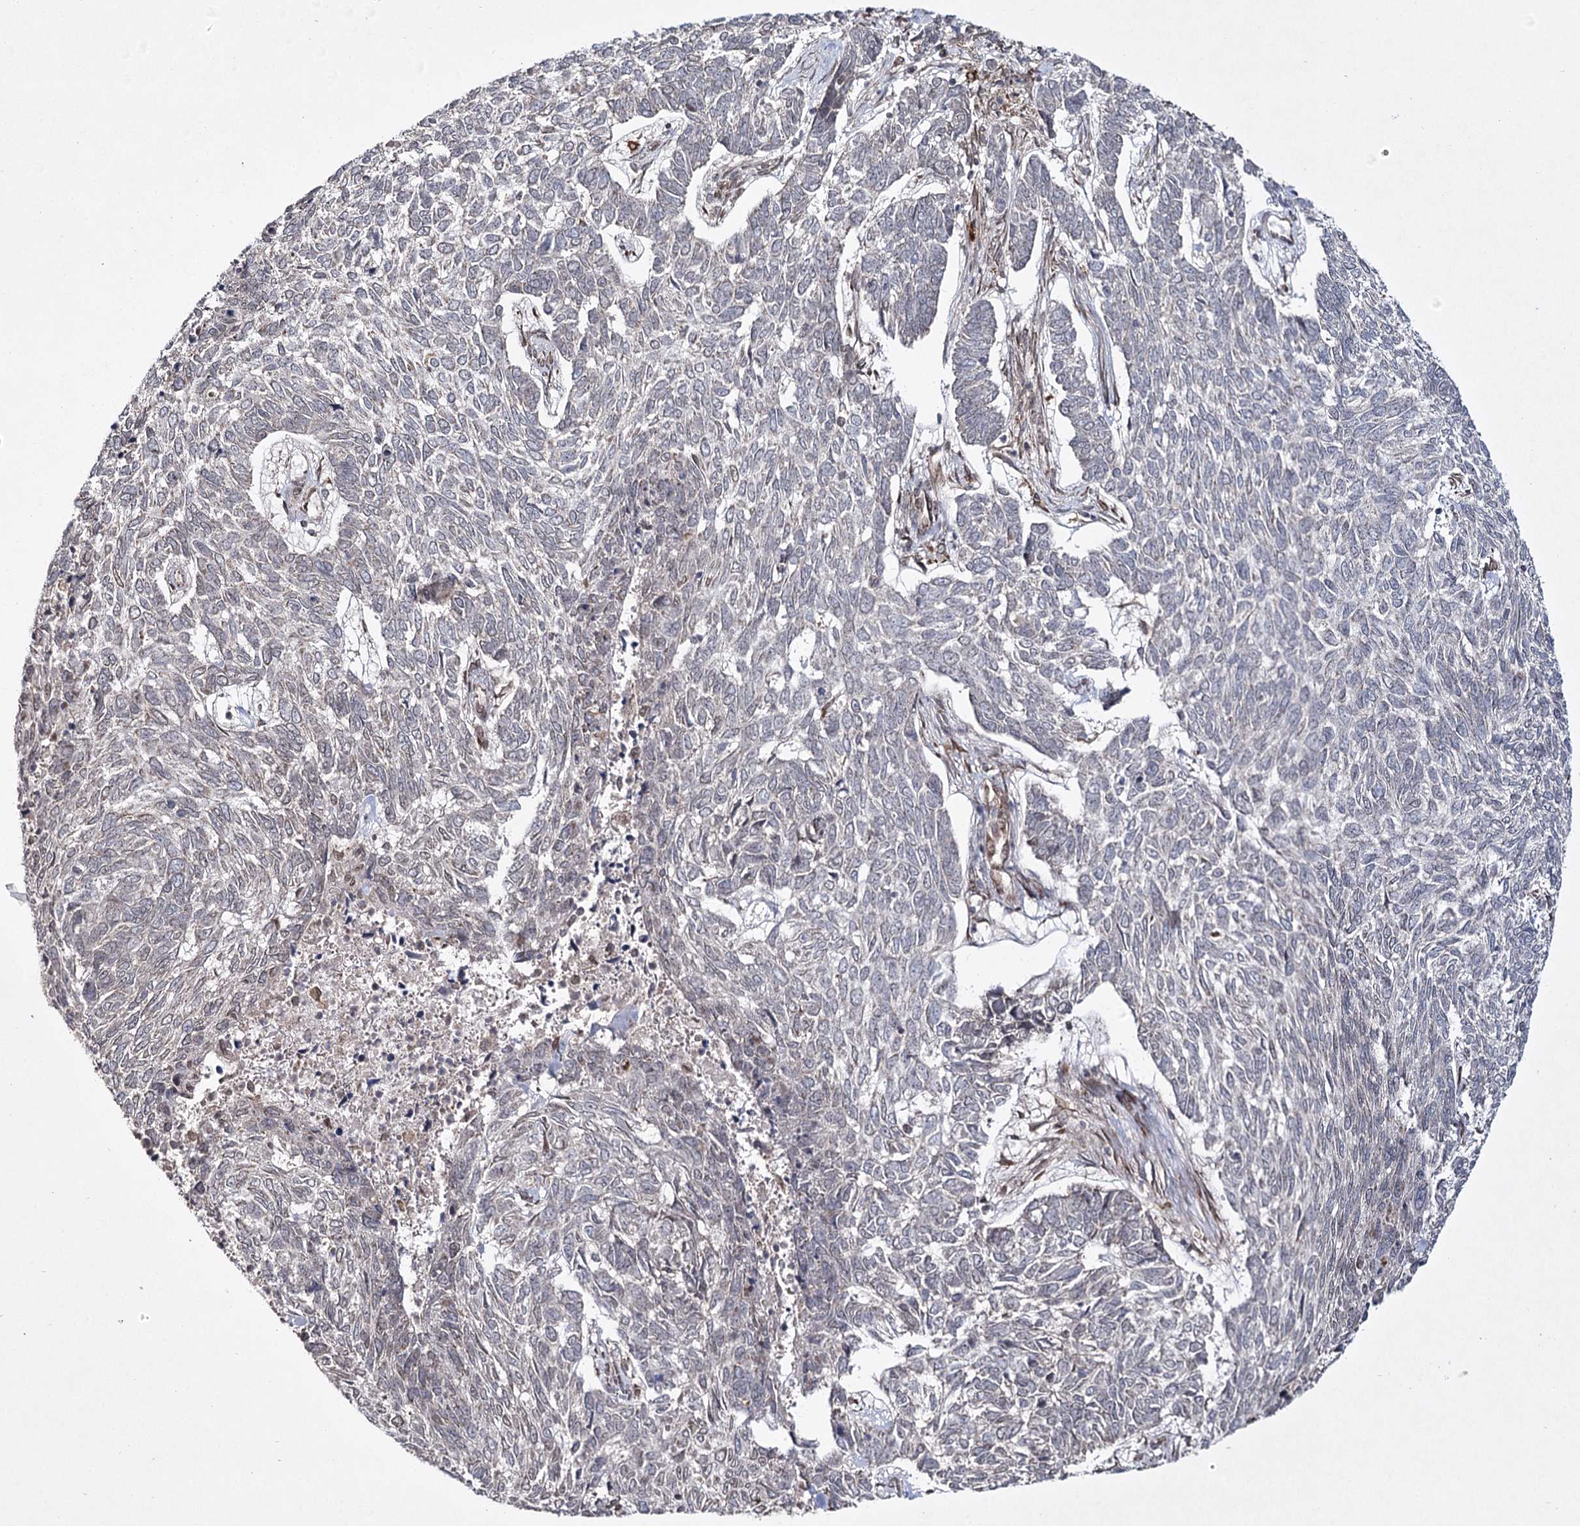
{"staining": {"intensity": "negative", "quantity": "none", "location": "none"}, "tissue": "skin cancer", "cell_type": "Tumor cells", "image_type": "cancer", "snomed": [{"axis": "morphology", "description": "Basal cell carcinoma"}, {"axis": "topography", "description": "Skin"}], "caption": "A high-resolution photomicrograph shows immunohistochemistry staining of basal cell carcinoma (skin), which displays no significant expression in tumor cells. (Stains: DAB immunohistochemistry (IHC) with hematoxylin counter stain, Microscopy: brightfield microscopy at high magnification).", "gene": "TRNT1", "patient": {"sex": "female", "age": 65}}